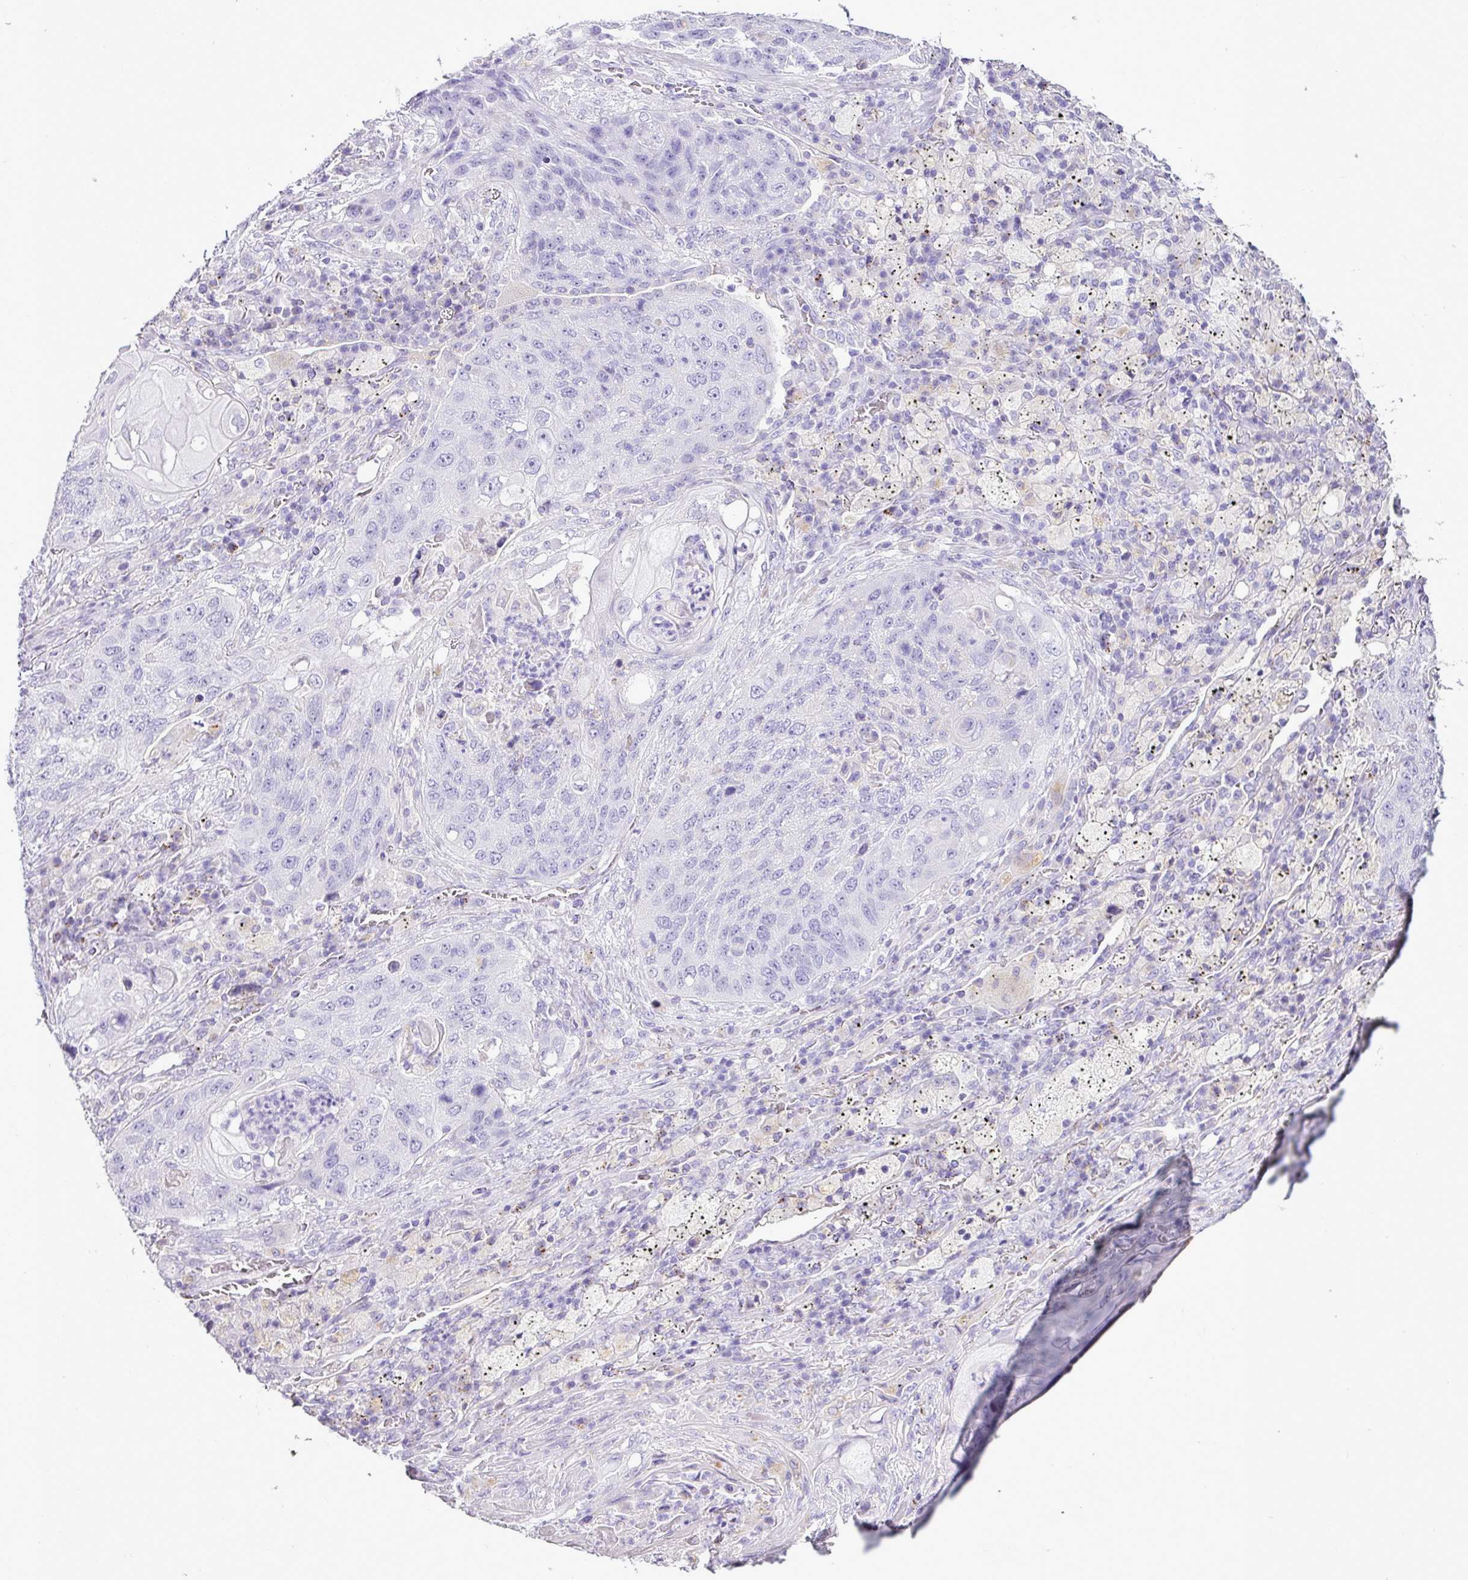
{"staining": {"intensity": "negative", "quantity": "none", "location": "none"}, "tissue": "lung cancer", "cell_type": "Tumor cells", "image_type": "cancer", "snomed": [{"axis": "morphology", "description": "Squamous cell carcinoma, NOS"}, {"axis": "topography", "description": "Lung"}], "caption": "The photomicrograph reveals no significant positivity in tumor cells of lung squamous cell carcinoma.", "gene": "PGAP4", "patient": {"sex": "female", "age": 63}}